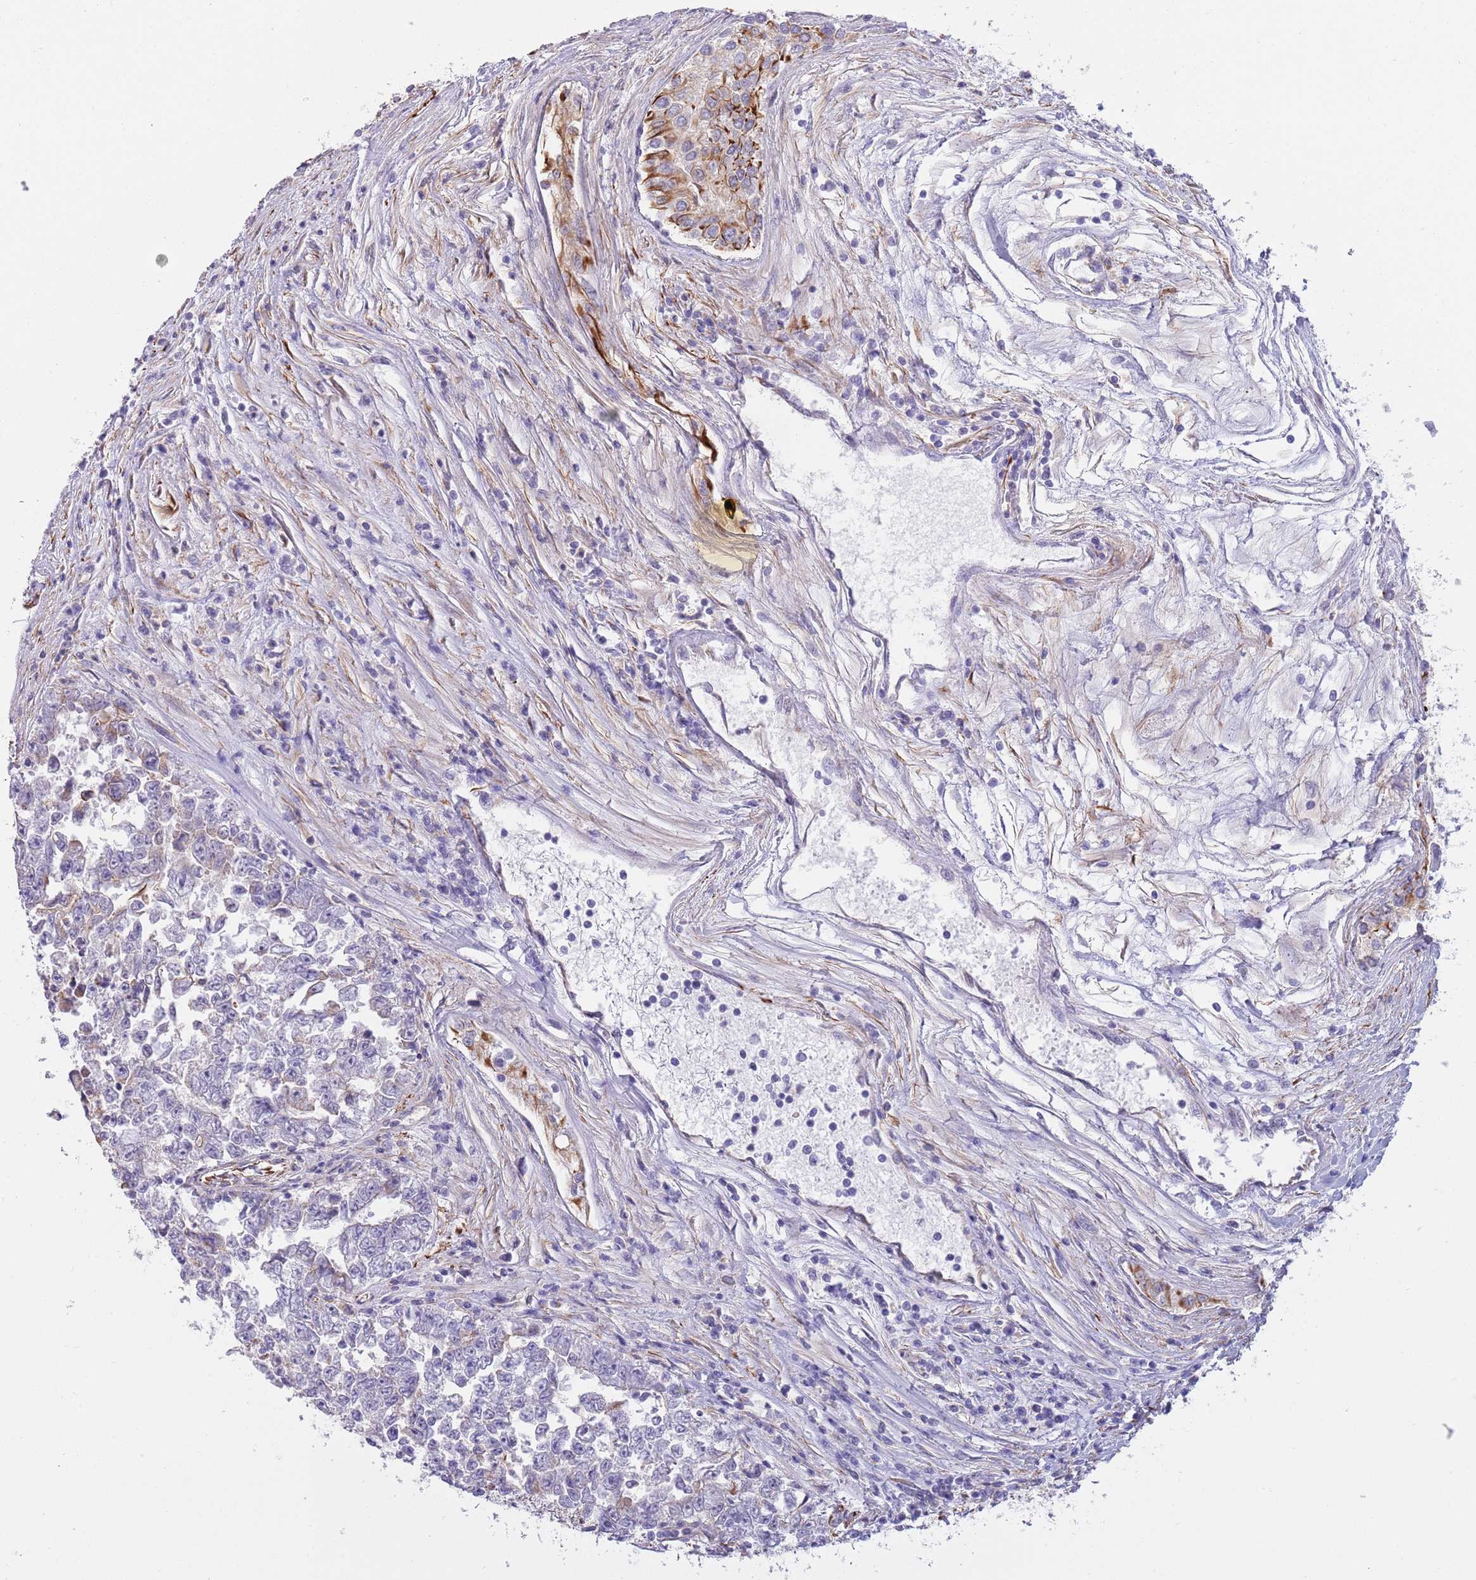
{"staining": {"intensity": "negative", "quantity": "none", "location": "none"}, "tissue": "testis cancer", "cell_type": "Tumor cells", "image_type": "cancer", "snomed": [{"axis": "morphology", "description": "Carcinoma, Embryonal, NOS"}, {"axis": "topography", "description": "Testis"}], "caption": "A photomicrograph of testis cancer (embryonal carcinoma) stained for a protein reveals no brown staining in tumor cells.", "gene": "MOGAT1", "patient": {"sex": "male", "age": 25}}